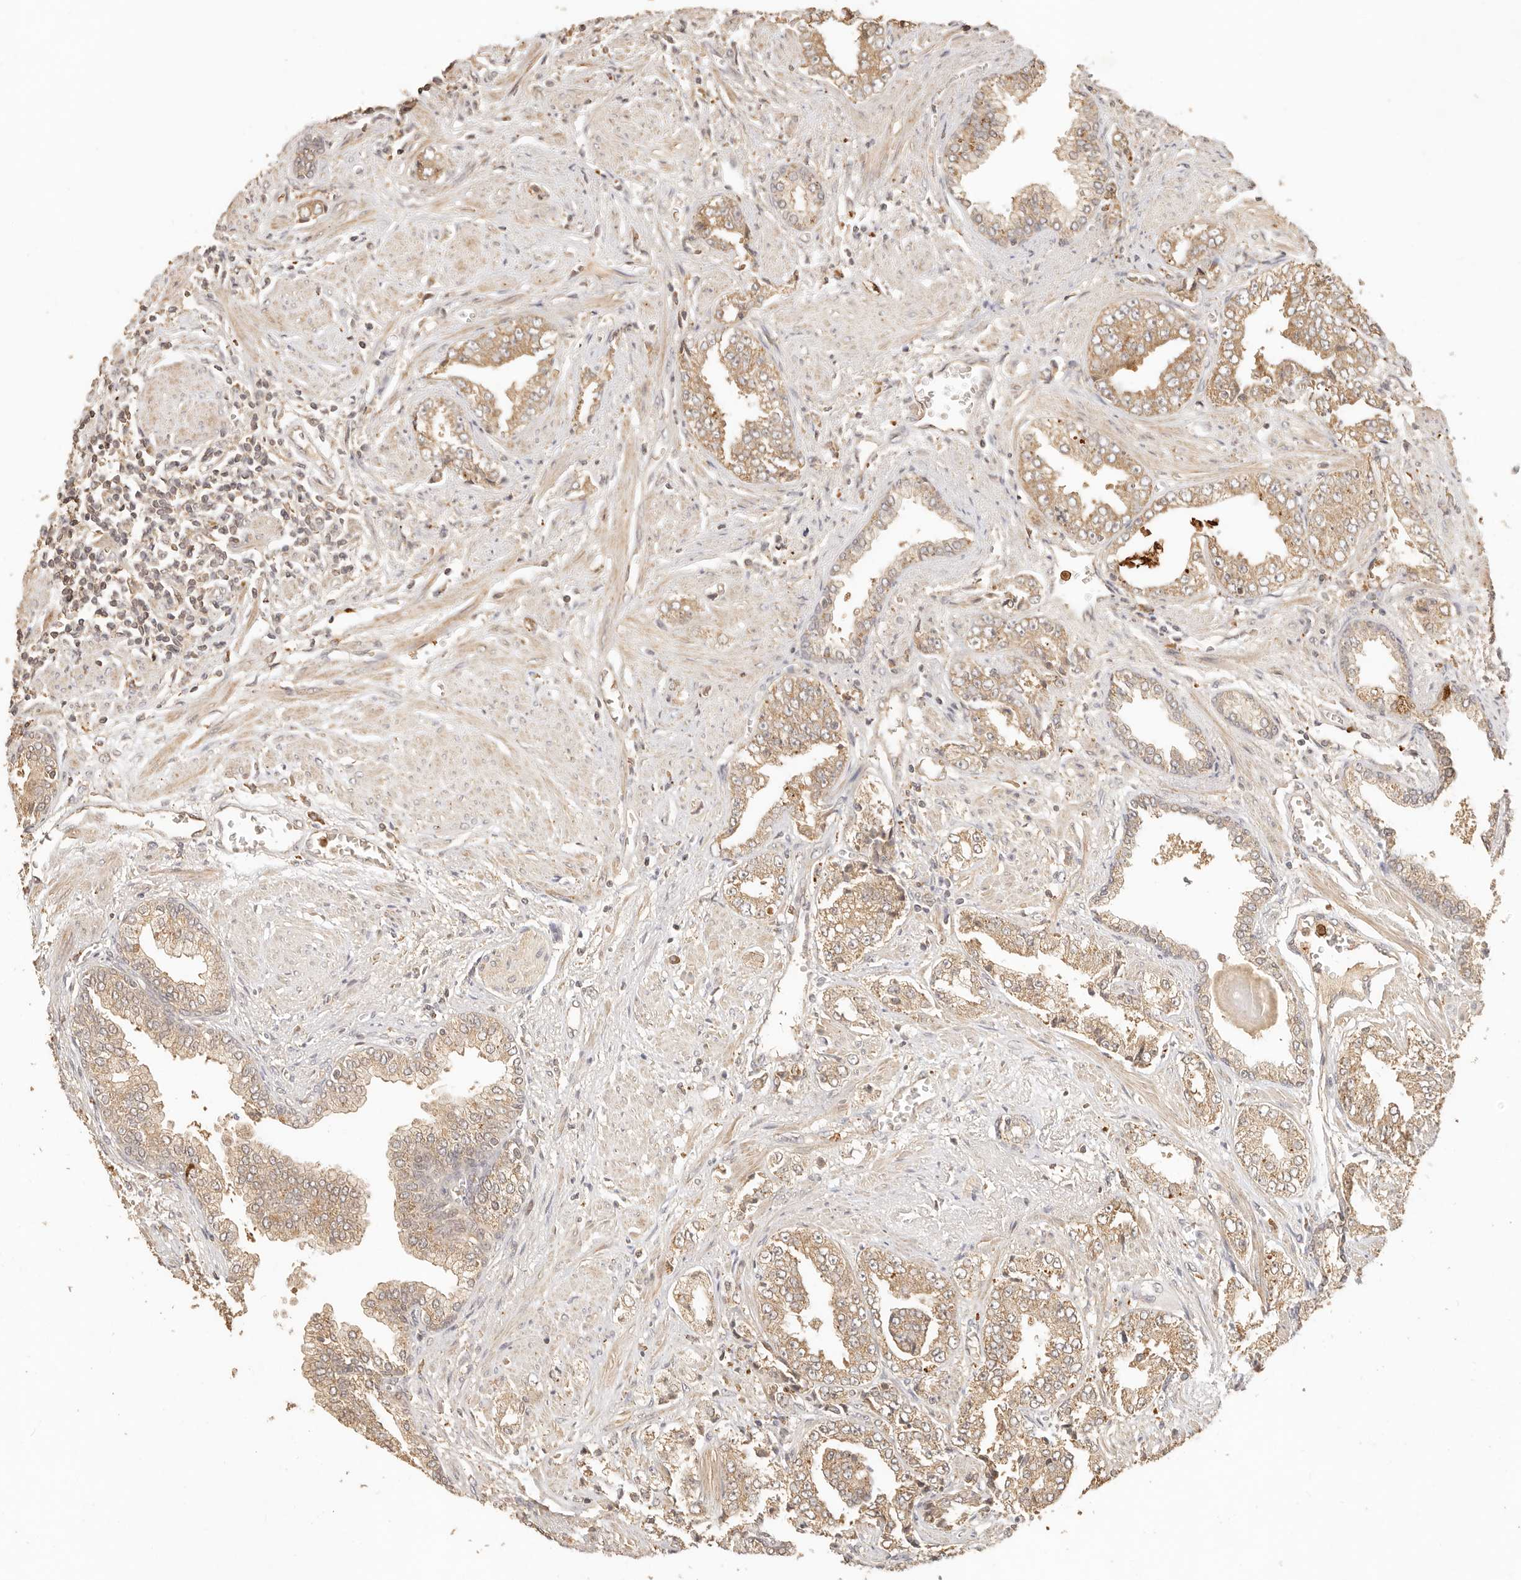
{"staining": {"intensity": "moderate", "quantity": ">75%", "location": "cytoplasmic/membranous"}, "tissue": "prostate cancer", "cell_type": "Tumor cells", "image_type": "cancer", "snomed": [{"axis": "morphology", "description": "Adenocarcinoma, High grade"}, {"axis": "topography", "description": "Prostate"}], "caption": "Protein staining of prostate adenocarcinoma (high-grade) tissue reveals moderate cytoplasmic/membranous staining in approximately >75% of tumor cells.", "gene": "INTS11", "patient": {"sex": "male", "age": 71}}